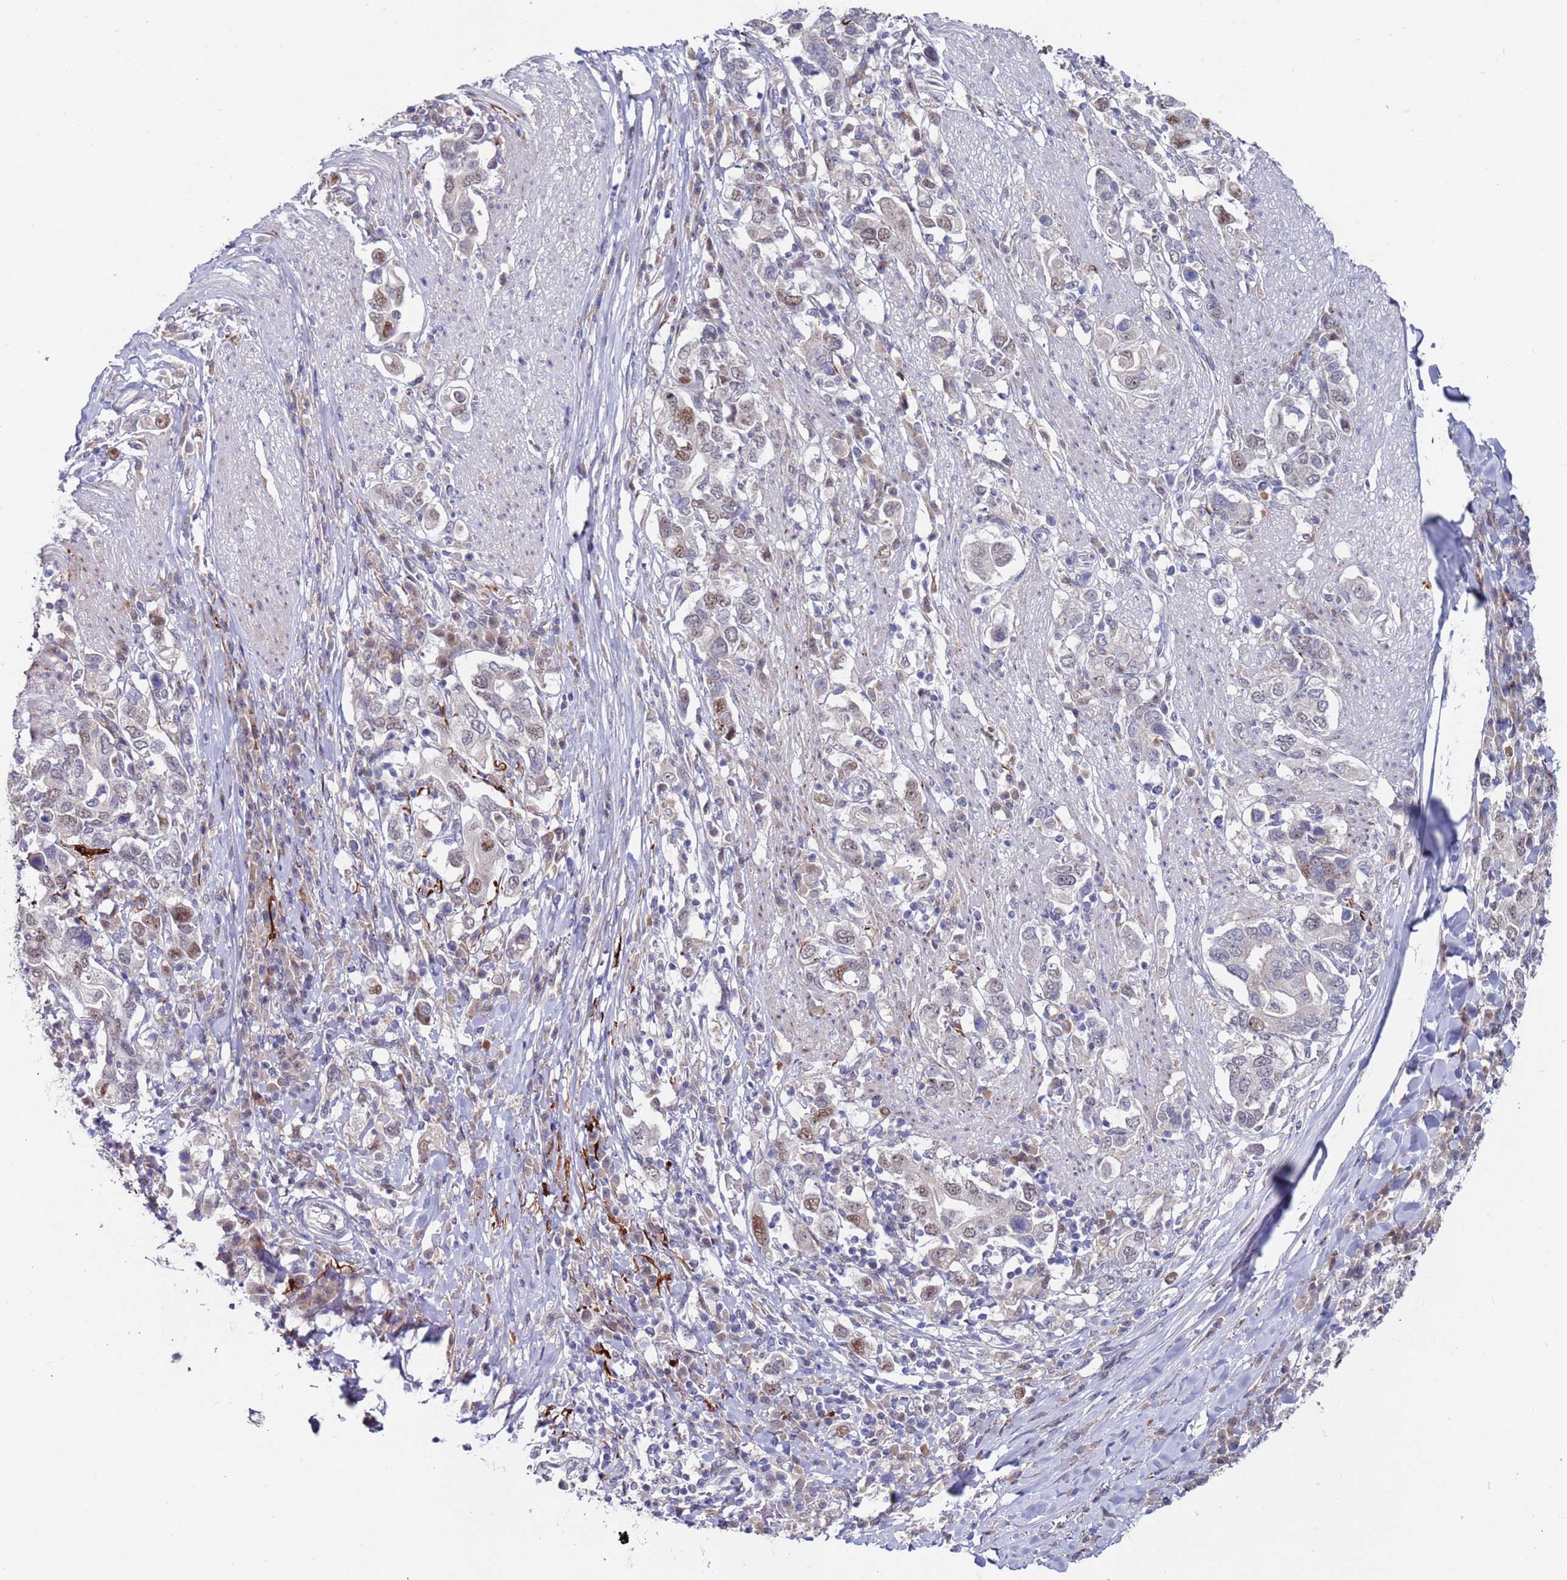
{"staining": {"intensity": "moderate", "quantity": "<25%", "location": "nuclear"}, "tissue": "stomach cancer", "cell_type": "Tumor cells", "image_type": "cancer", "snomed": [{"axis": "morphology", "description": "Adenocarcinoma, NOS"}, {"axis": "topography", "description": "Stomach, upper"}, {"axis": "topography", "description": "Stomach"}], "caption": "Protein expression analysis of human adenocarcinoma (stomach) reveals moderate nuclear positivity in approximately <25% of tumor cells.", "gene": "FBXO27", "patient": {"sex": "male", "age": 62}}